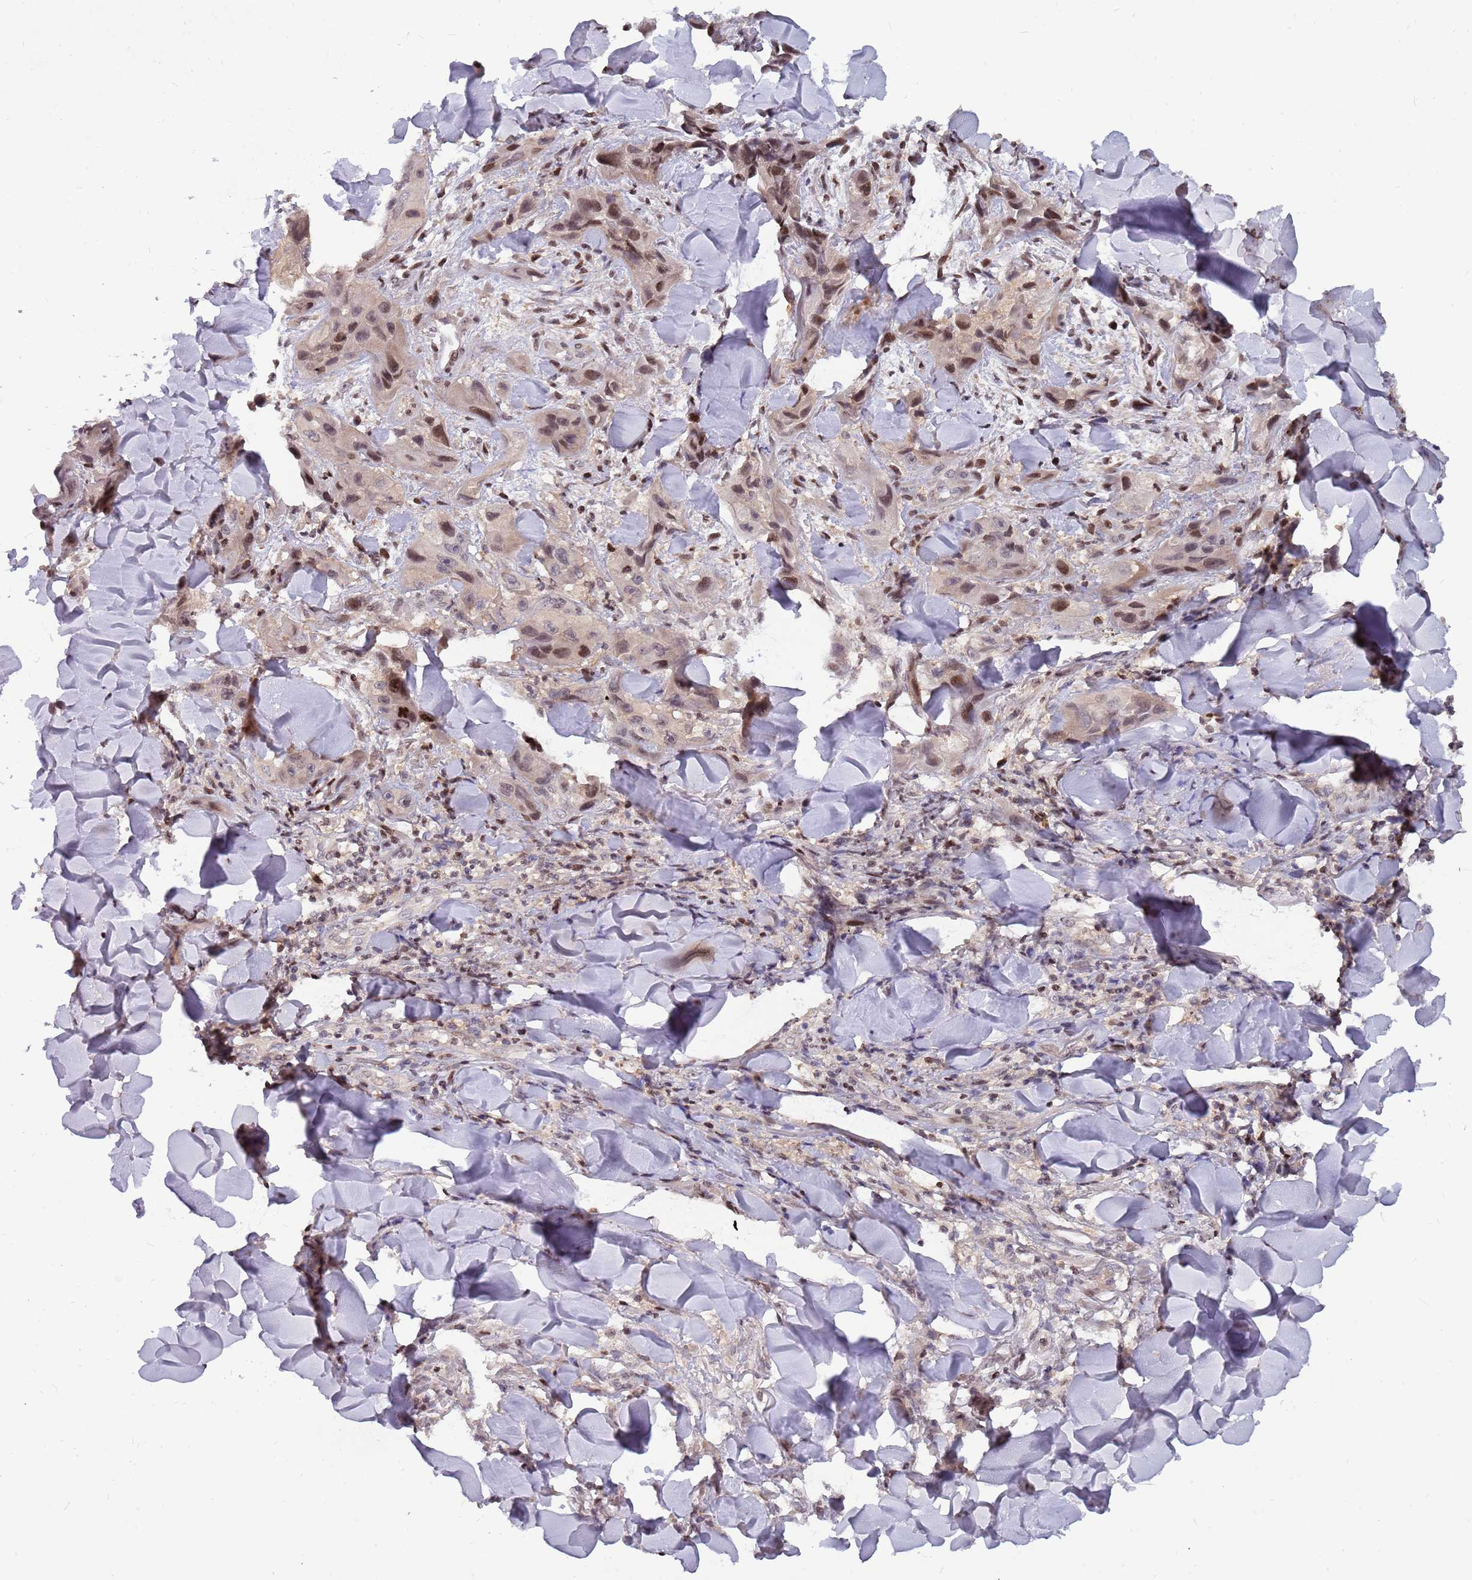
{"staining": {"intensity": "moderate", "quantity": ">75%", "location": "nuclear"}, "tissue": "skin cancer", "cell_type": "Tumor cells", "image_type": "cancer", "snomed": [{"axis": "morphology", "description": "Squamous cell carcinoma, NOS"}, {"axis": "topography", "description": "Skin"}, {"axis": "topography", "description": "Subcutis"}], "caption": "Skin squamous cell carcinoma tissue displays moderate nuclear expression in approximately >75% of tumor cells The staining was performed using DAB to visualize the protein expression in brown, while the nuclei were stained in blue with hematoxylin (Magnification: 20x).", "gene": "ARHGEF5", "patient": {"sex": "male", "age": 73}}